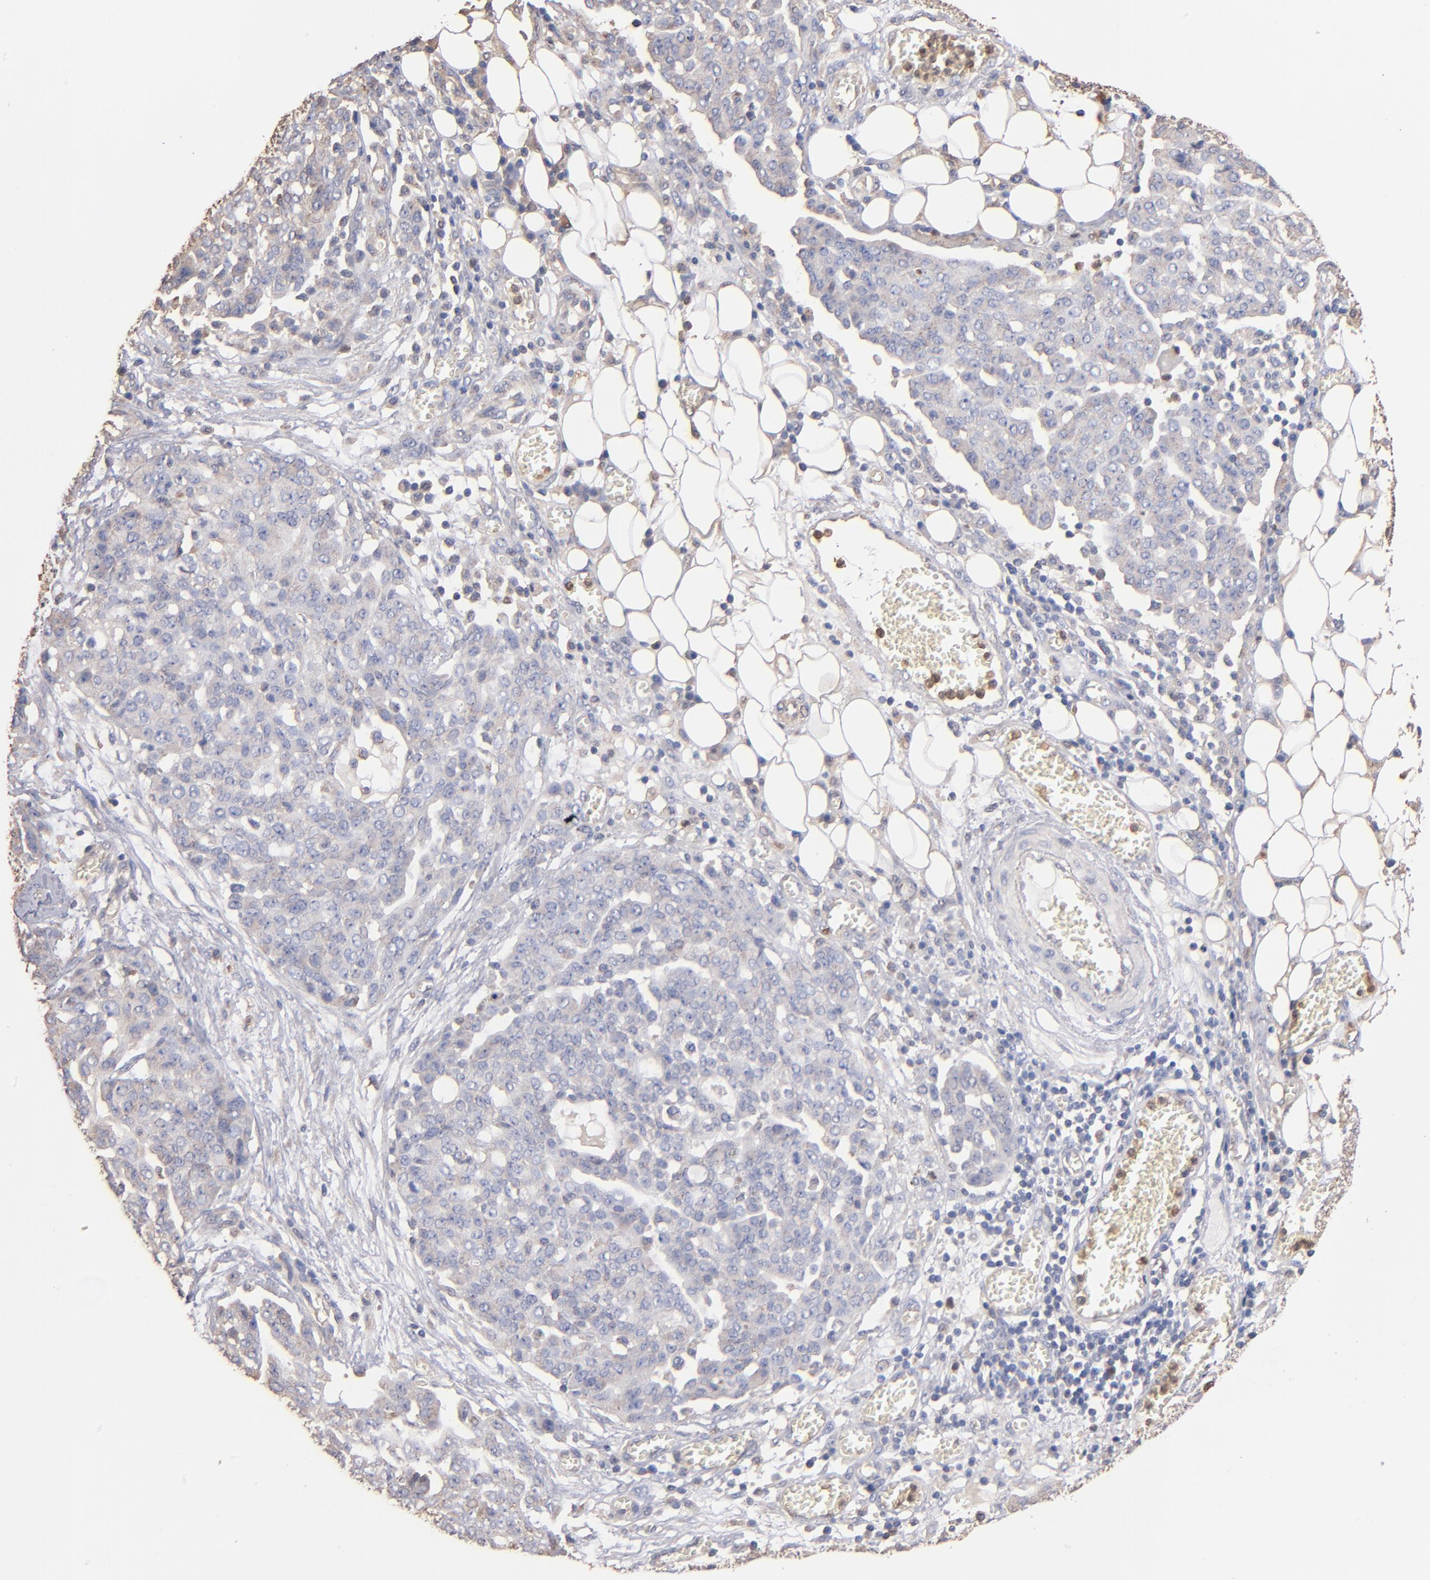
{"staining": {"intensity": "weak", "quantity": "<25%", "location": "cytoplasmic/membranous"}, "tissue": "ovarian cancer", "cell_type": "Tumor cells", "image_type": "cancer", "snomed": [{"axis": "morphology", "description": "Cystadenocarcinoma, serous, NOS"}, {"axis": "topography", "description": "Soft tissue"}, {"axis": "topography", "description": "Ovary"}], "caption": "An image of human ovarian serous cystadenocarcinoma is negative for staining in tumor cells. (DAB (3,3'-diaminobenzidine) immunohistochemistry (IHC) with hematoxylin counter stain).", "gene": "RO60", "patient": {"sex": "female", "age": 57}}